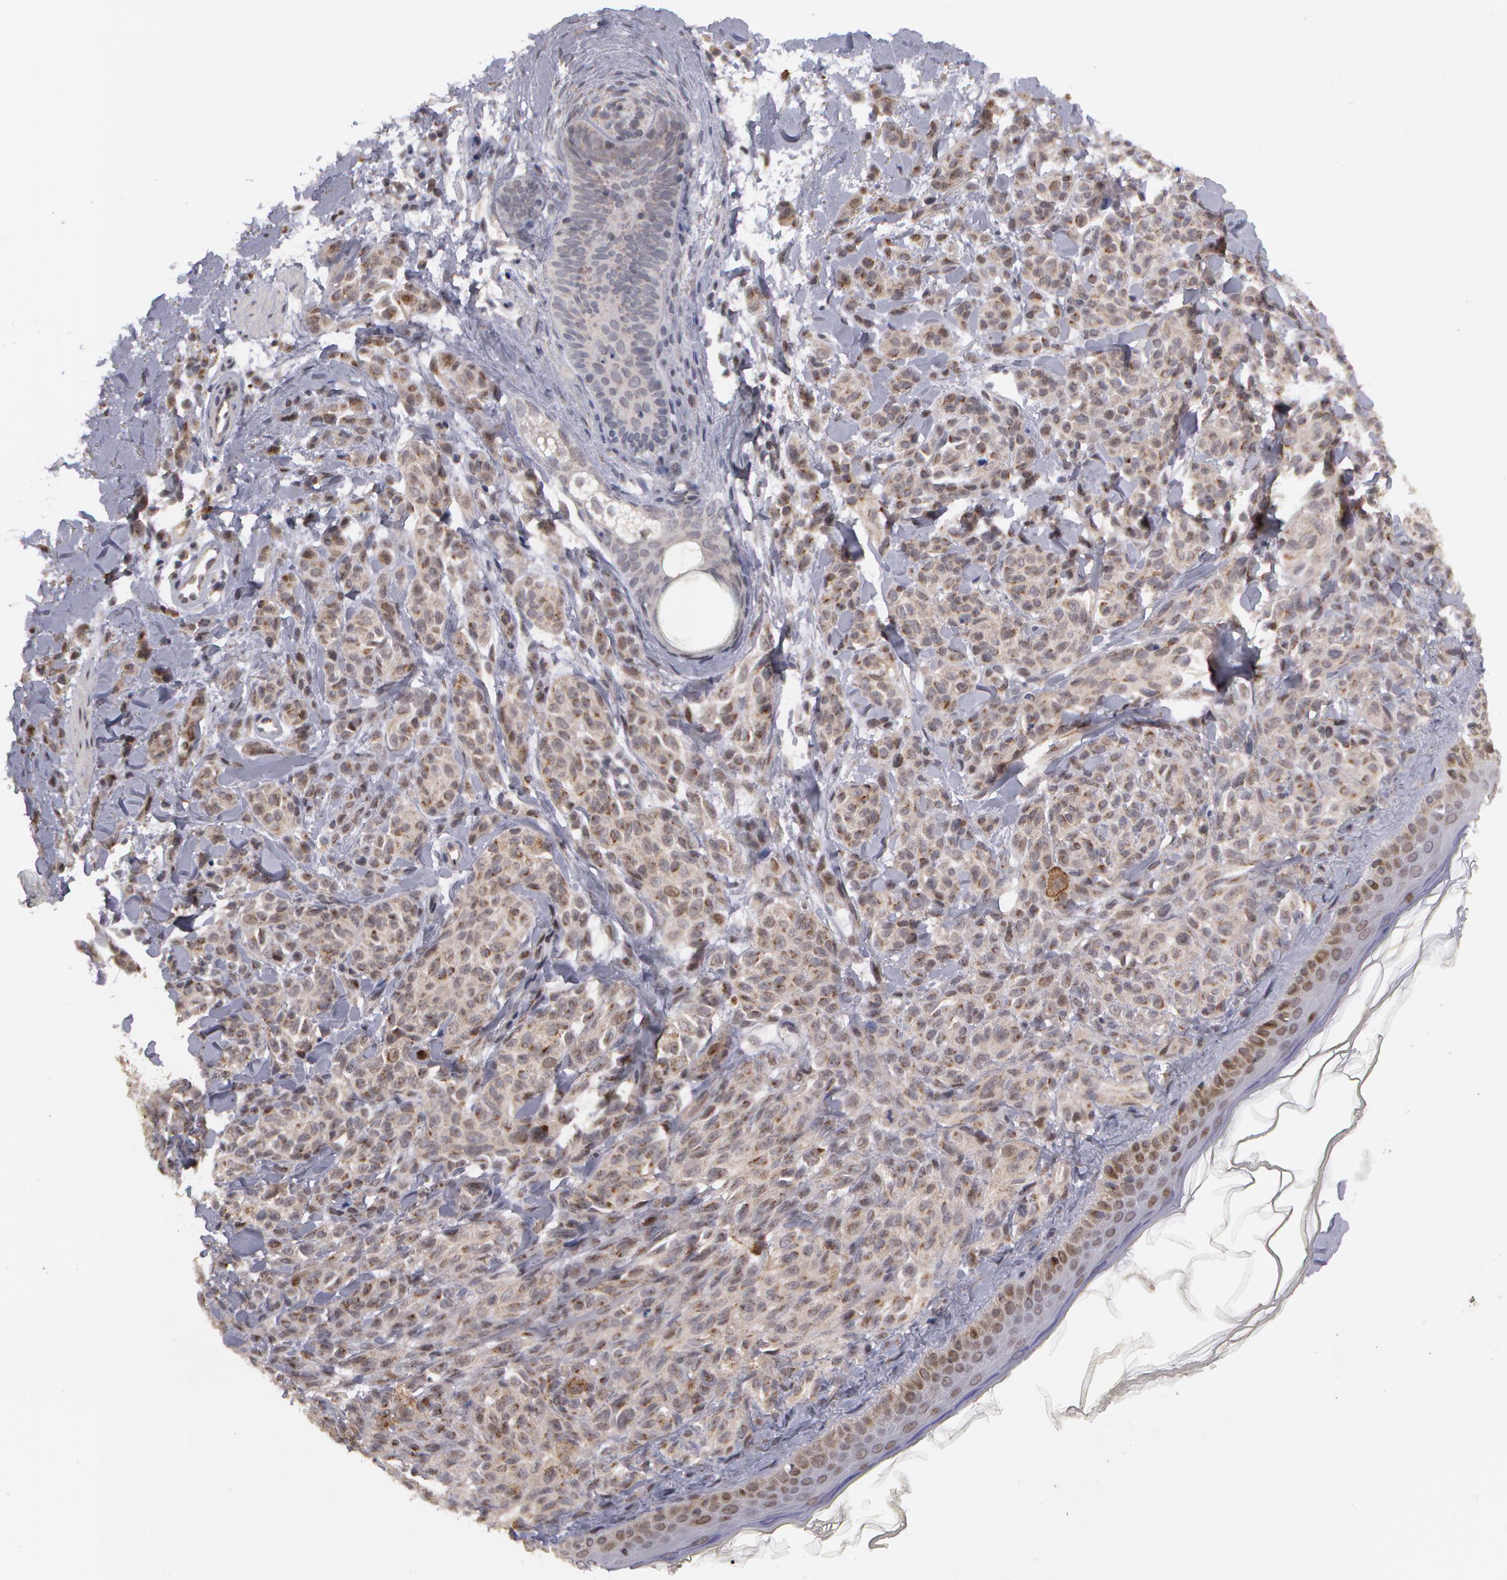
{"staining": {"intensity": "negative", "quantity": "none", "location": "none"}, "tissue": "melanoma", "cell_type": "Tumor cells", "image_type": "cancer", "snomed": [{"axis": "morphology", "description": "Malignant melanoma, NOS"}, {"axis": "topography", "description": "Skin"}], "caption": "Melanoma was stained to show a protein in brown. There is no significant expression in tumor cells.", "gene": "STX5", "patient": {"sex": "female", "age": 73}}